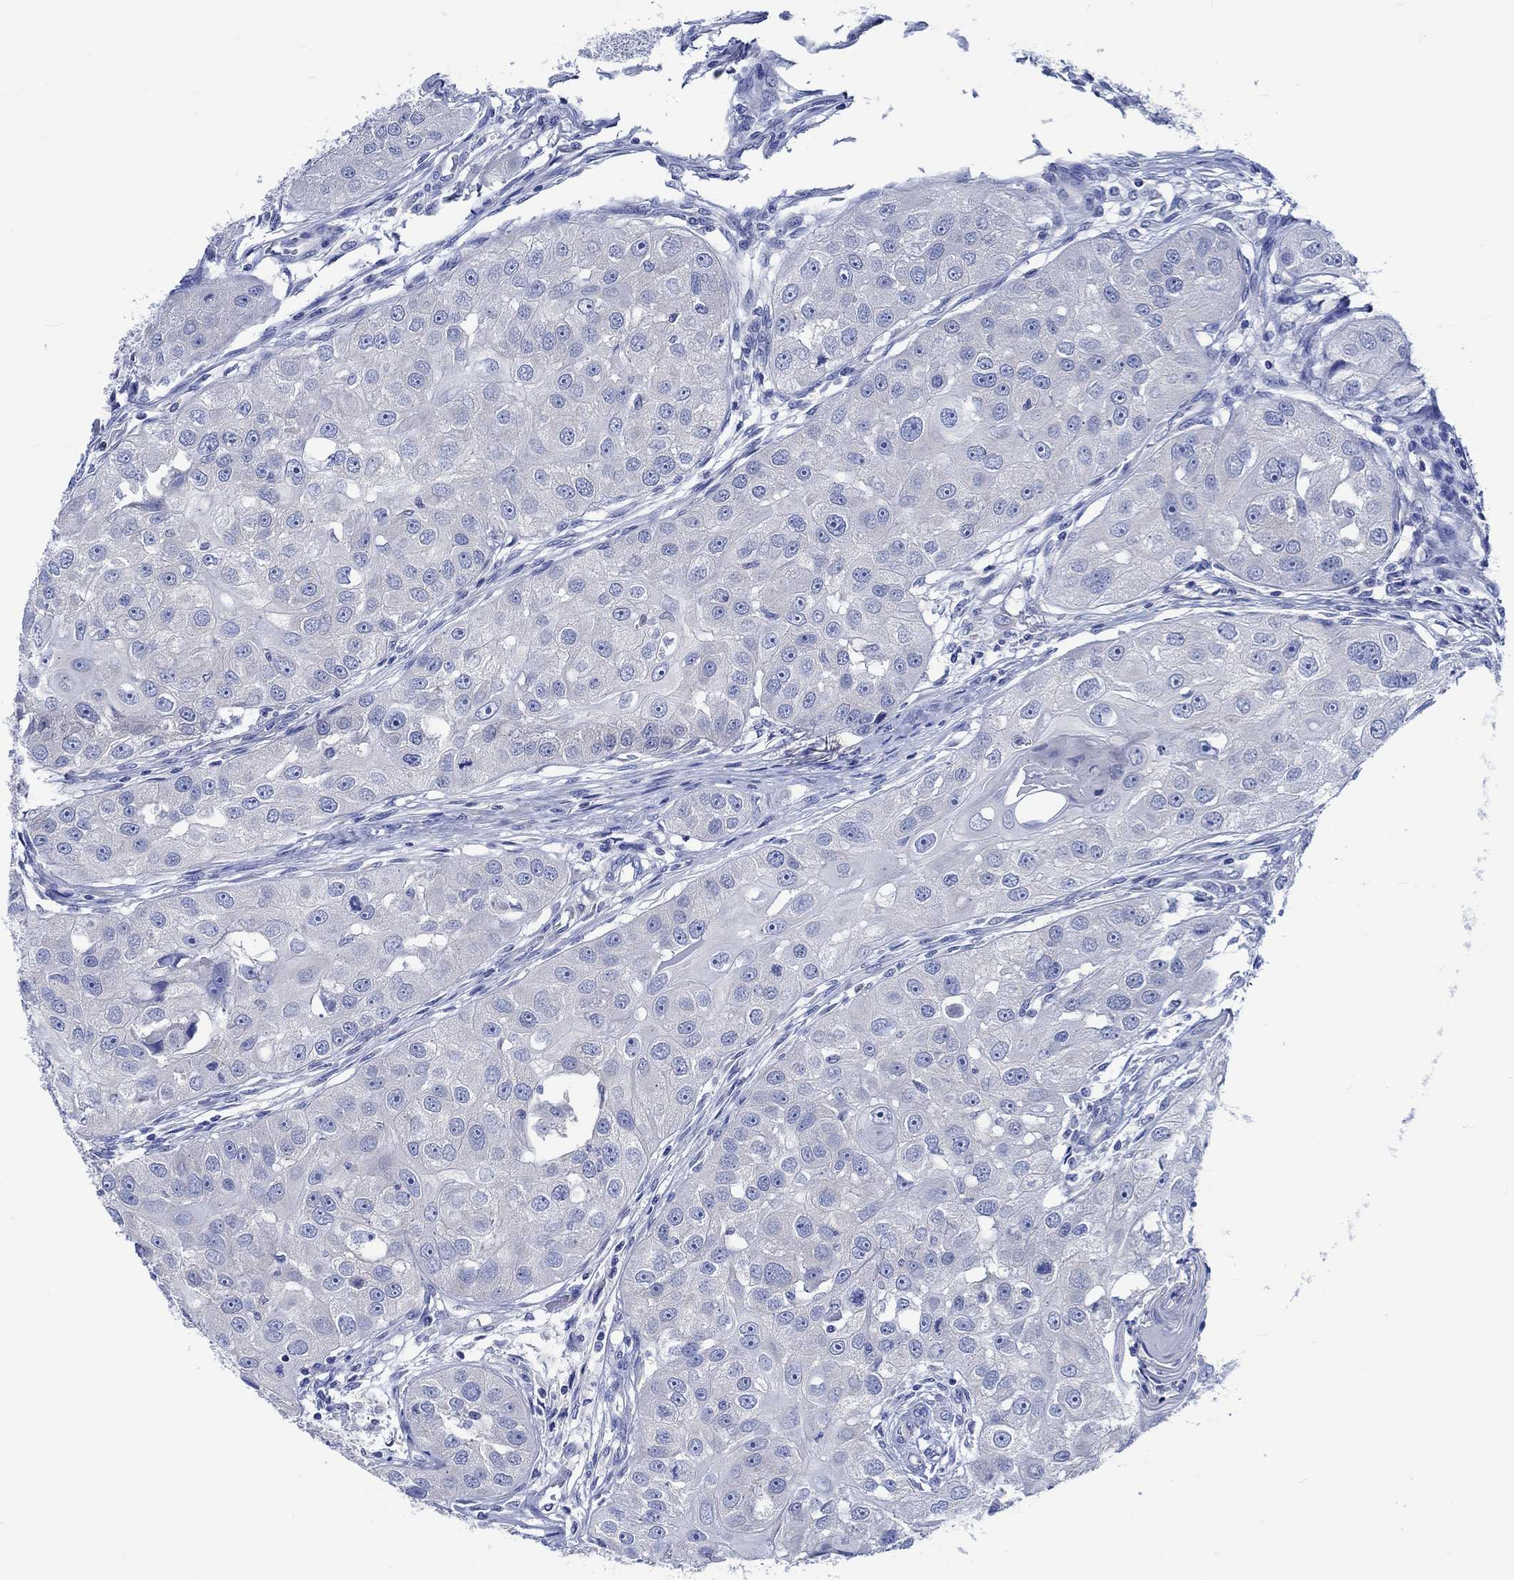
{"staining": {"intensity": "negative", "quantity": "none", "location": "none"}, "tissue": "head and neck cancer", "cell_type": "Tumor cells", "image_type": "cancer", "snomed": [{"axis": "morphology", "description": "Normal tissue, NOS"}, {"axis": "morphology", "description": "Squamous cell carcinoma, NOS"}, {"axis": "topography", "description": "Skeletal muscle"}, {"axis": "topography", "description": "Head-Neck"}], "caption": "Head and neck squamous cell carcinoma was stained to show a protein in brown. There is no significant expression in tumor cells.", "gene": "PTPRN2", "patient": {"sex": "male", "age": 51}}